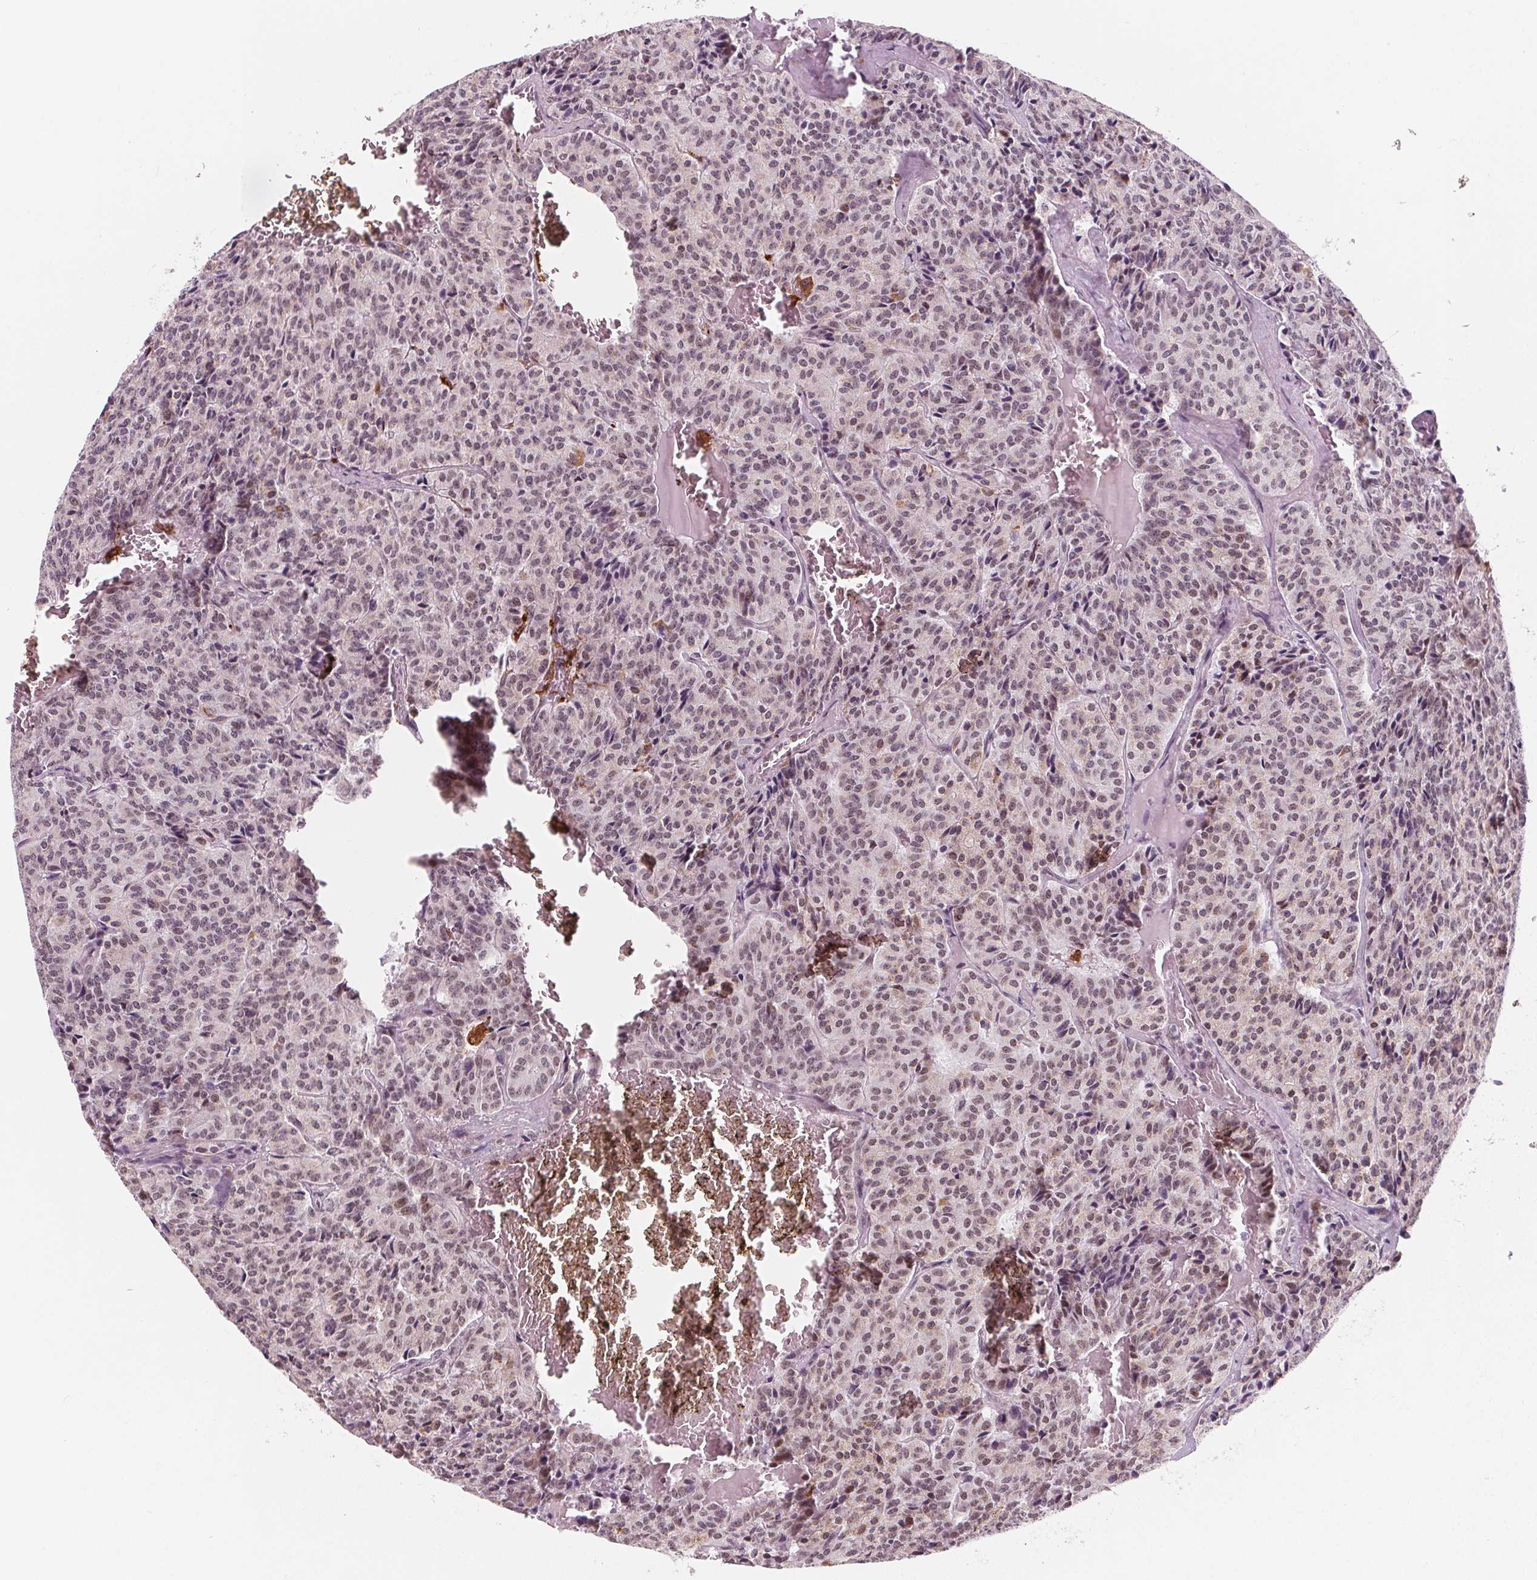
{"staining": {"intensity": "weak", "quantity": "25%-75%", "location": "nuclear"}, "tissue": "carcinoid", "cell_type": "Tumor cells", "image_type": "cancer", "snomed": [{"axis": "morphology", "description": "Carcinoid, malignant, NOS"}, {"axis": "topography", "description": "Lung"}], "caption": "Immunohistochemistry micrograph of neoplastic tissue: human carcinoid stained using immunohistochemistry reveals low levels of weak protein expression localized specifically in the nuclear of tumor cells, appearing as a nuclear brown color.", "gene": "DPM2", "patient": {"sex": "male", "age": 70}}